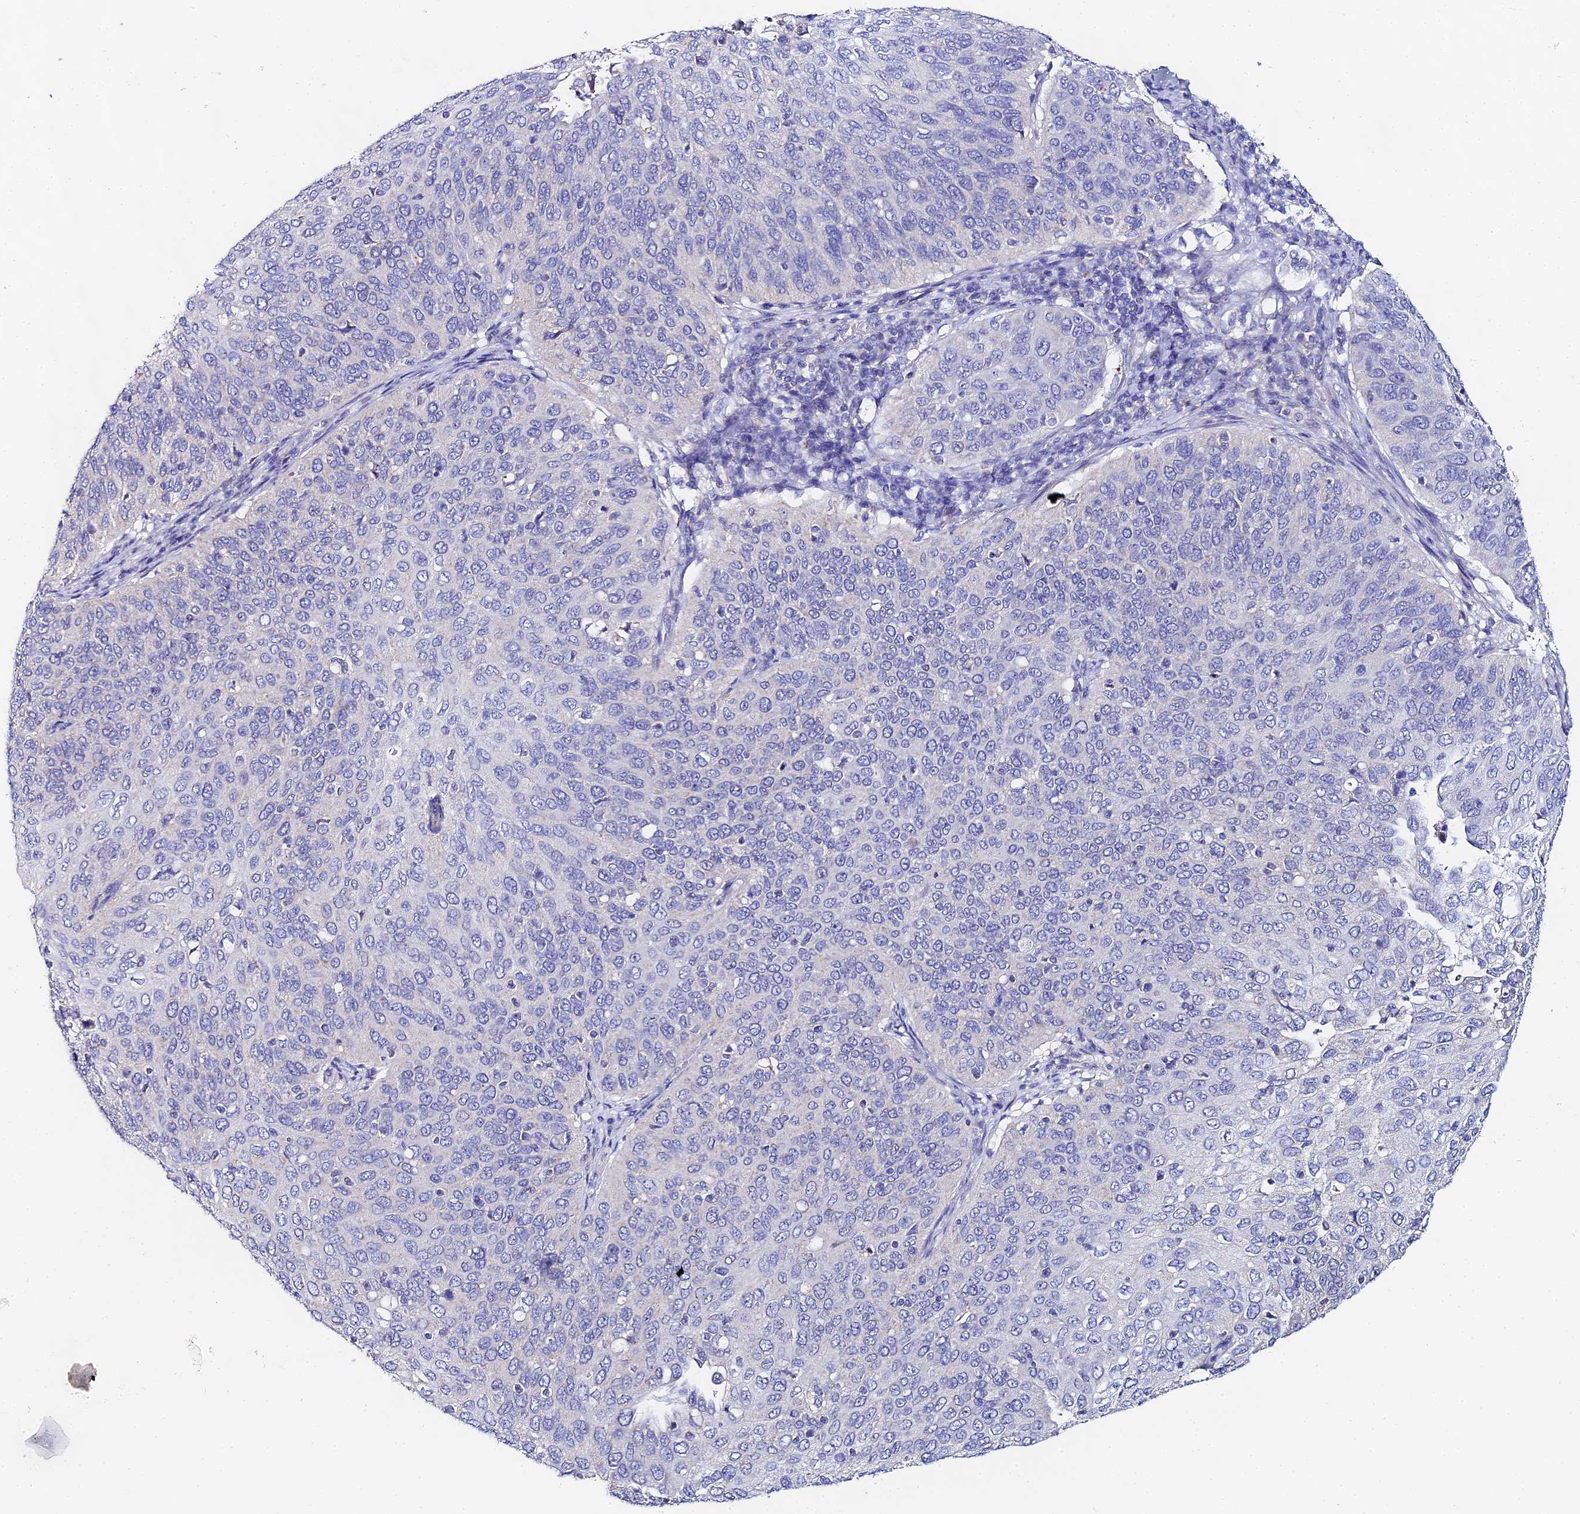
{"staining": {"intensity": "negative", "quantity": "none", "location": "none"}, "tissue": "cervical cancer", "cell_type": "Tumor cells", "image_type": "cancer", "snomed": [{"axis": "morphology", "description": "Squamous cell carcinoma, NOS"}, {"axis": "topography", "description": "Cervix"}], "caption": "The IHC histopathology image has no significant expression in tumor cells of cervical cancer (squamous cell carcinoma) tissue.", "gene": "PPP2R2C", "patient": {"sex": "female", "age": 36}}